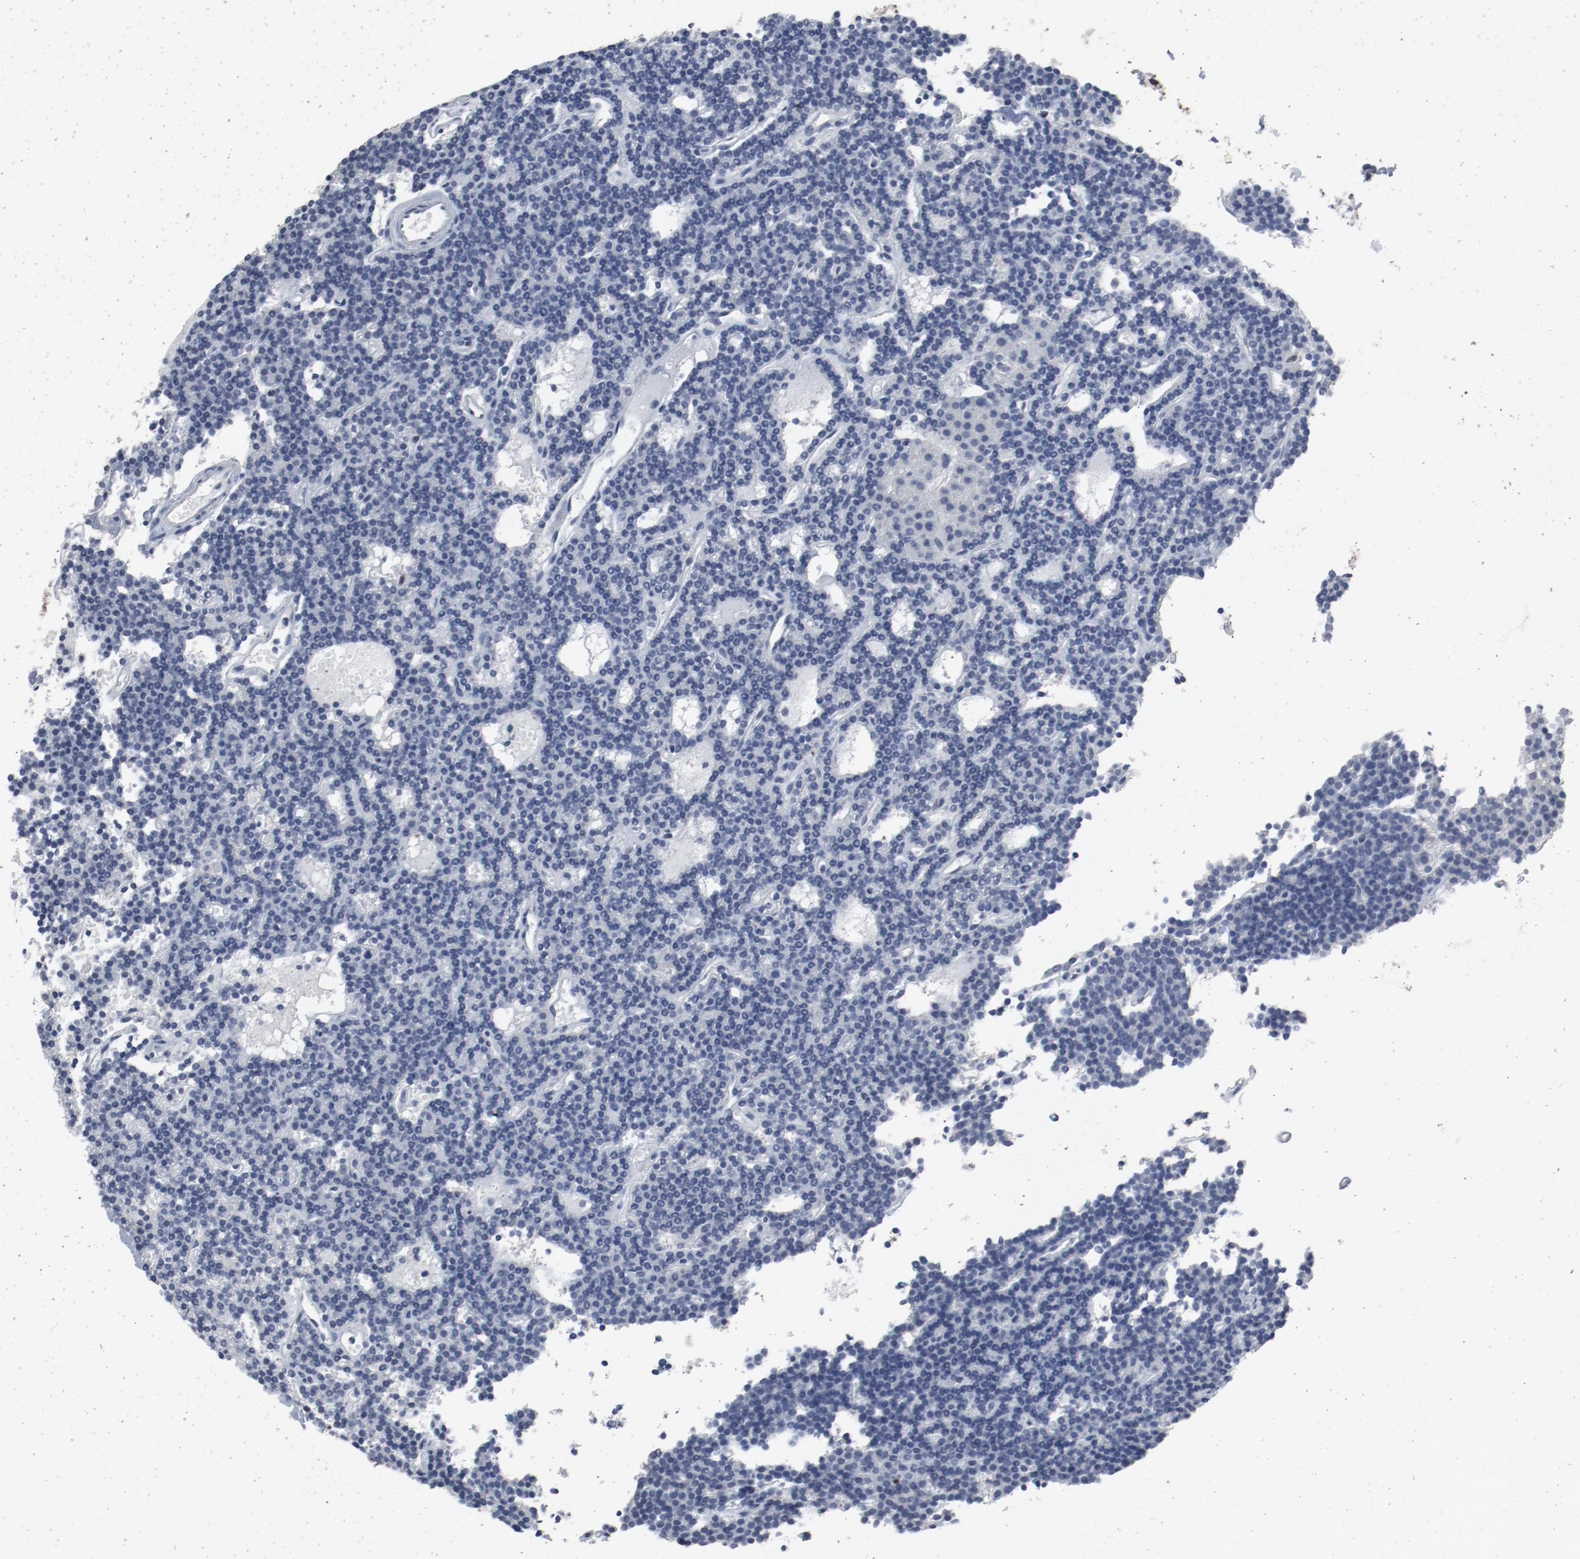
{"staining": {"intensity": "negative", "quantity": "none", "location": "none"}, "tissue": "parathyroid gland", "cell_type": "Glandular cells", "image_type": "normal", "snomed": [{"axis": "morphology", "description": "Normal tissue, NOS"}, {"axis": "topography", "description": "Parathyroid gland"}], "caption": "Immunohistochemistry of benign human parathyroid gland exhibits no positivity in glandular cells. (Stains: DAB (3,3'-diaminobenzidine) IHC with hematoxylin counter stain, Microscopy: brightfield microscopy at high magnification).", "gene": "LCP2", "patient": {"sex": "female", "age": 45}}